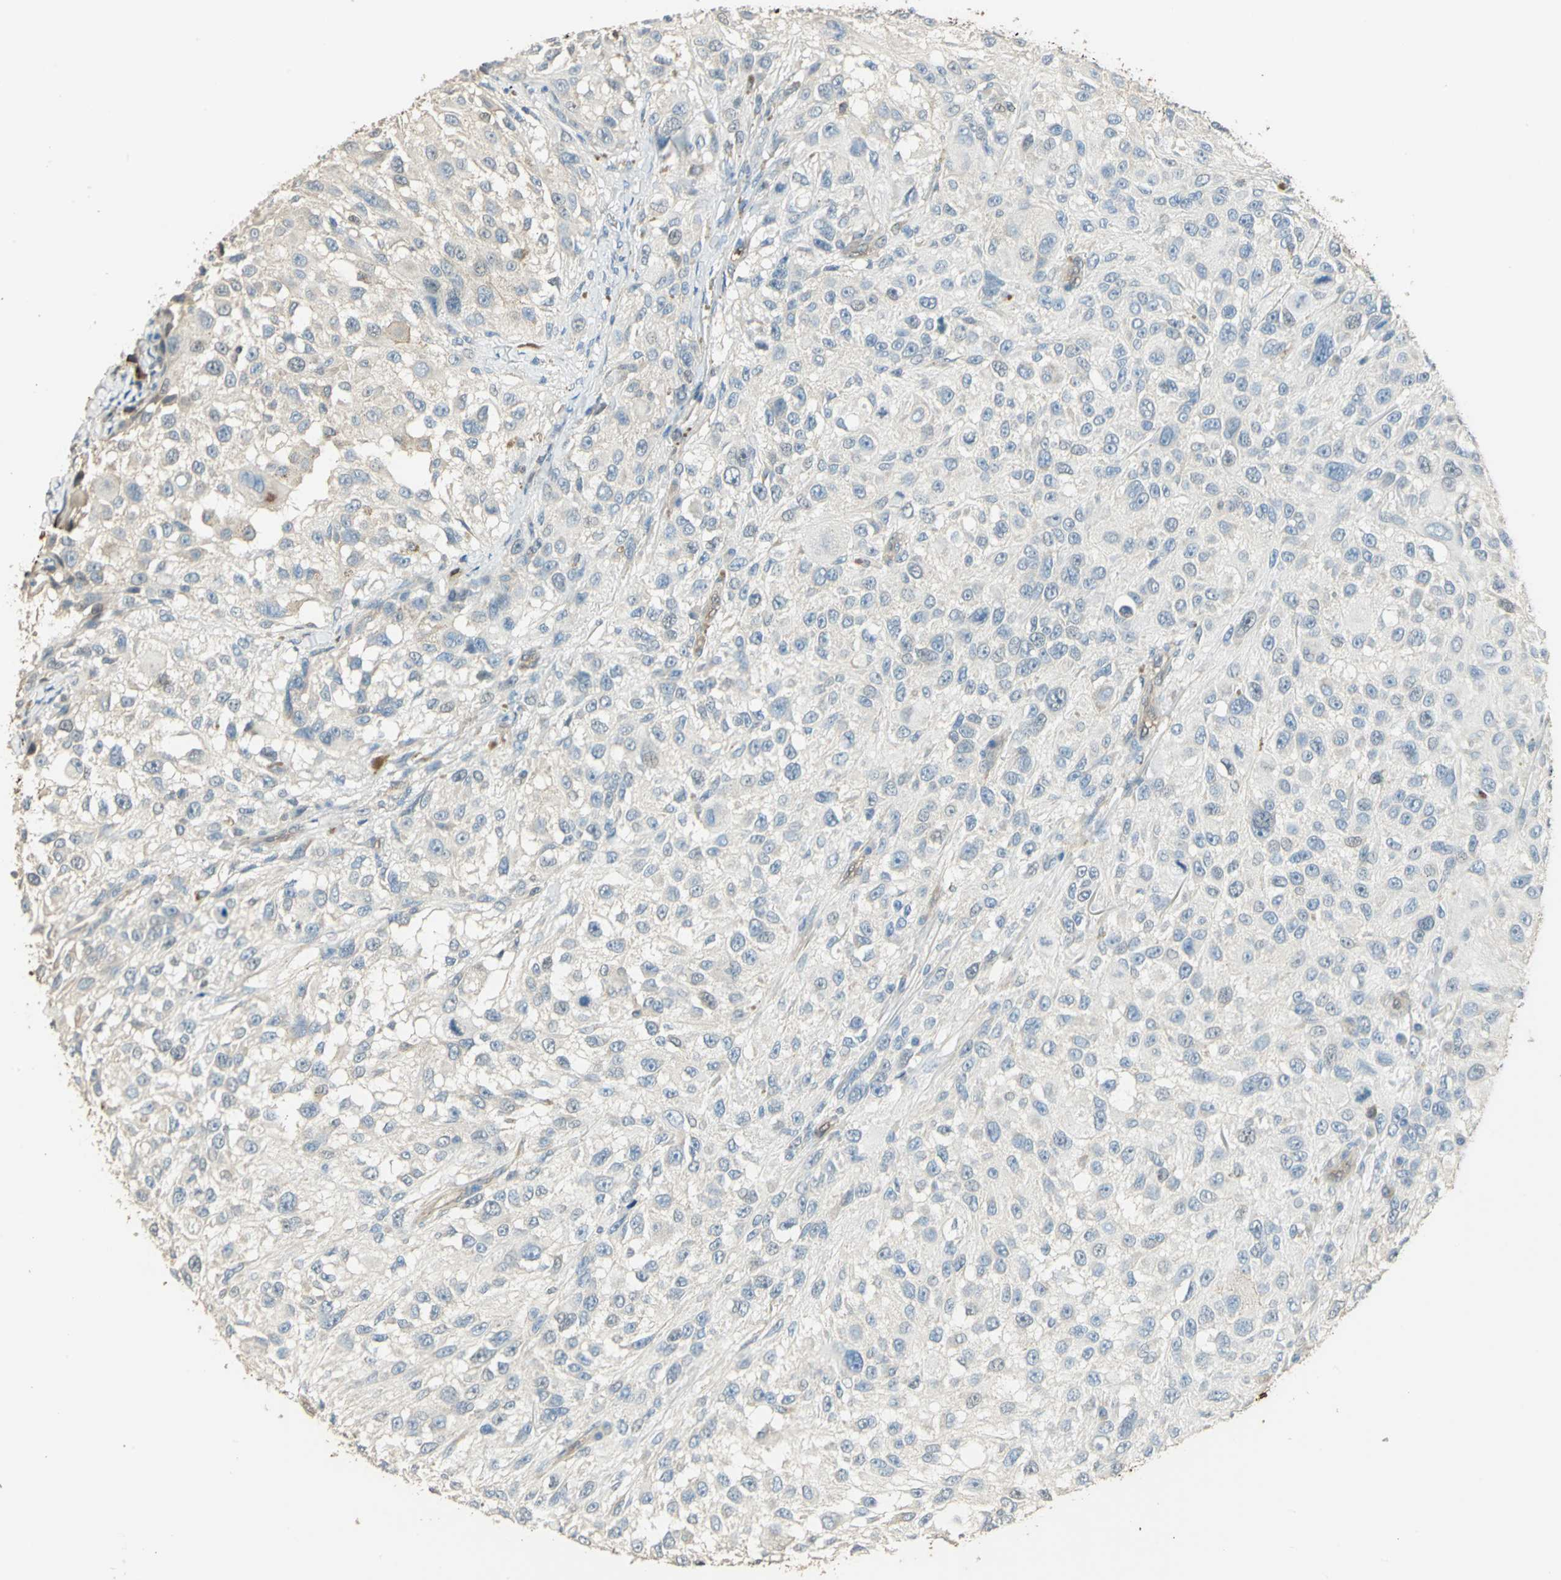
{"staining": {"intensity": "negative", "quantity": "none", "location": "none"}, "tissue": "melanoma", "cell_type": "Tumor cells", "image_type": "cancer", "snomed": [{"axis": "morphology", "description": "Necrosis, NOS"}, {"axis": "morphology", "description": "Malignant melanoma, NOS"}, {"axis": "topography", "description": "Skin"}], "caption": "Immunohistochemistry (IHC) photomicrograph of neoplastic tissue: human melanoma stained with DAB demonstrates no significant protein expression in tumor cells. (DAB immunohistochemistry with hematoxylin counter stain).", "gene": "DDAH1", "patient": {"sex": "female", "age": 87}}